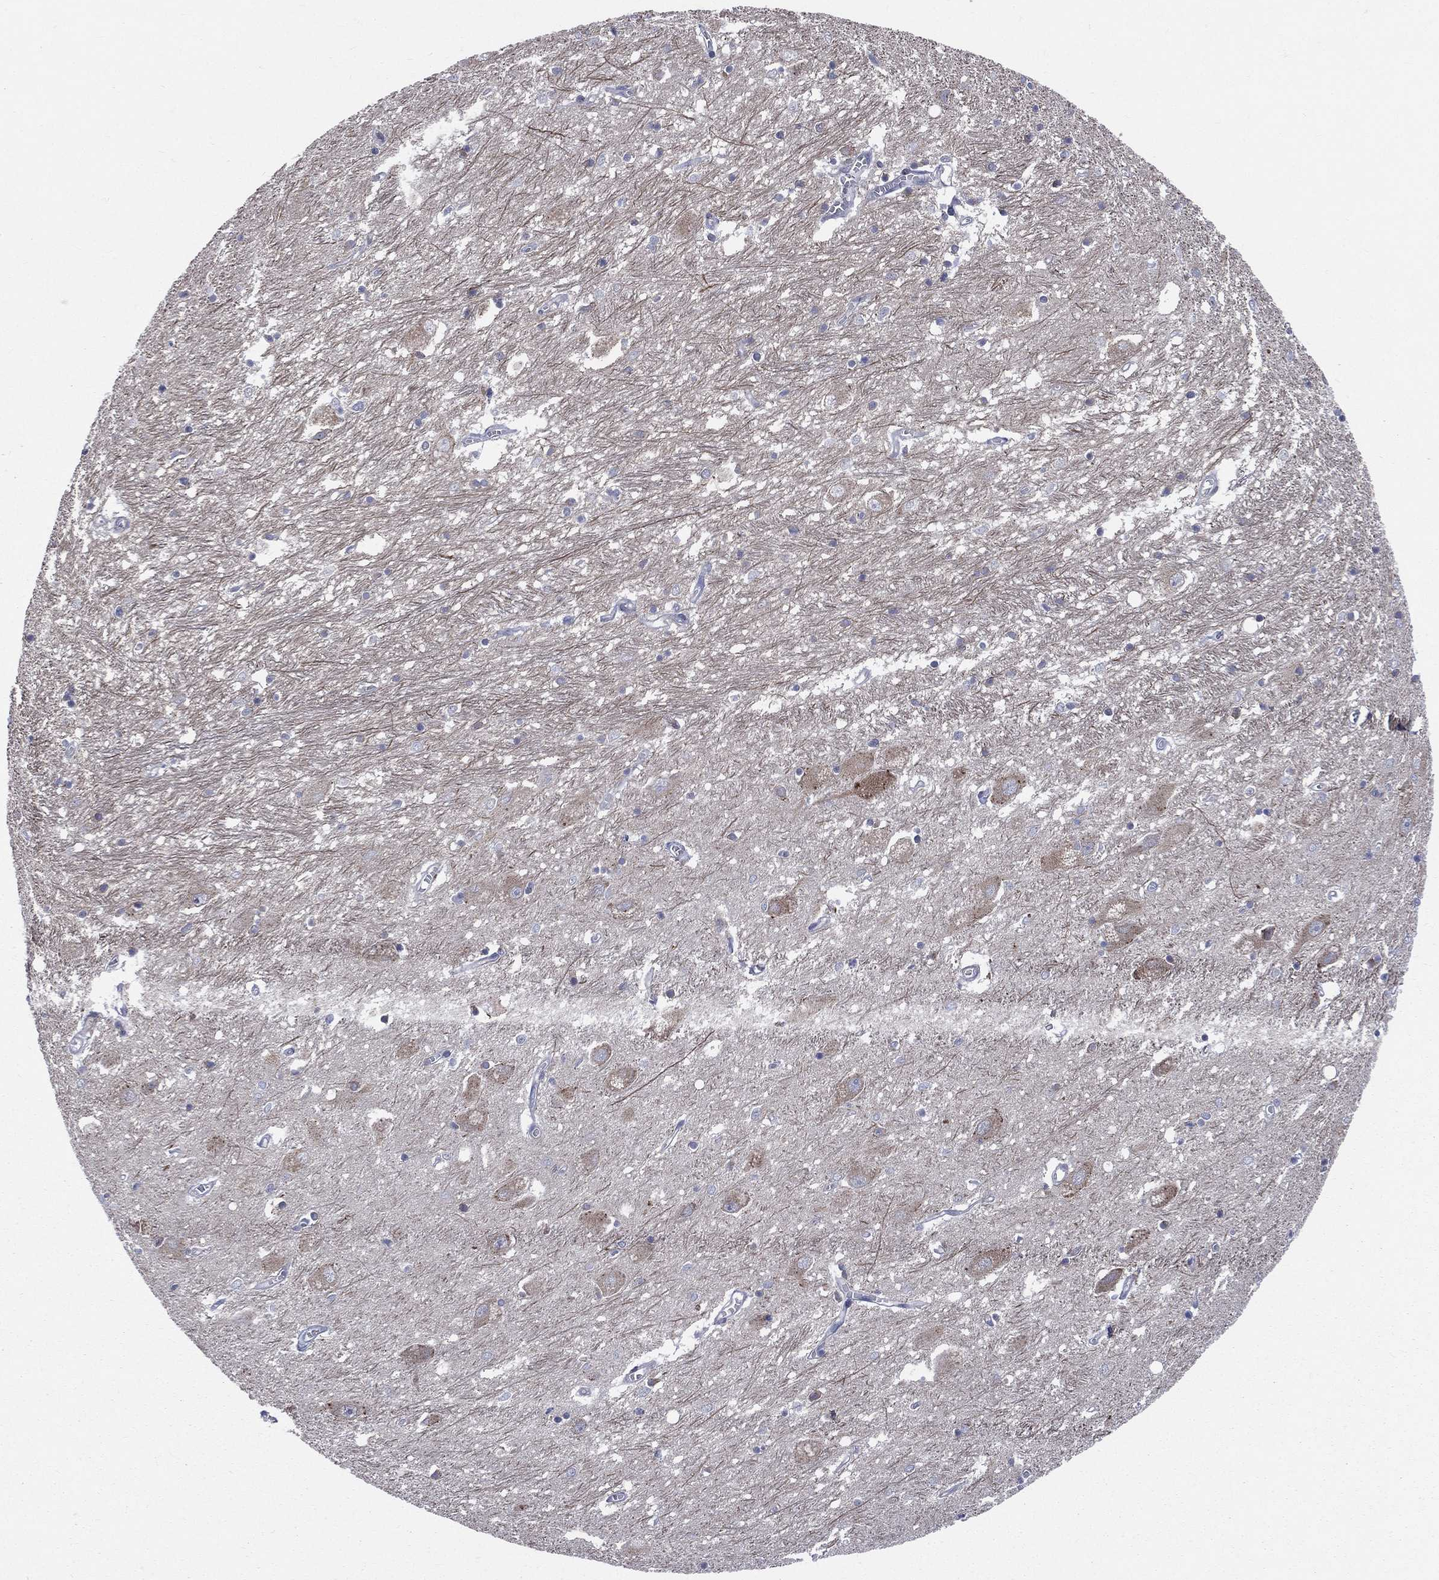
{"staining": {"intensity": "negative", "quantity": "none", "location": "none"}, "tissue": "caudate", "cell_type": "Glial cells", "image_type": "normal", "snomed": [{"axis": "morphology", "description": "Normal tissue, NOS"}, {"axis": "topography", "description": "Lateral ventricle wall"}], "caption": "Benign caudate was stained to show a protein in brown. There is no significant staining in glial cells. (Immunohistochemistry (ihc), brightfield microscopy, high magnification).", "gene": "CCDC159", "patient": {"sex": "male", "age": 54}}